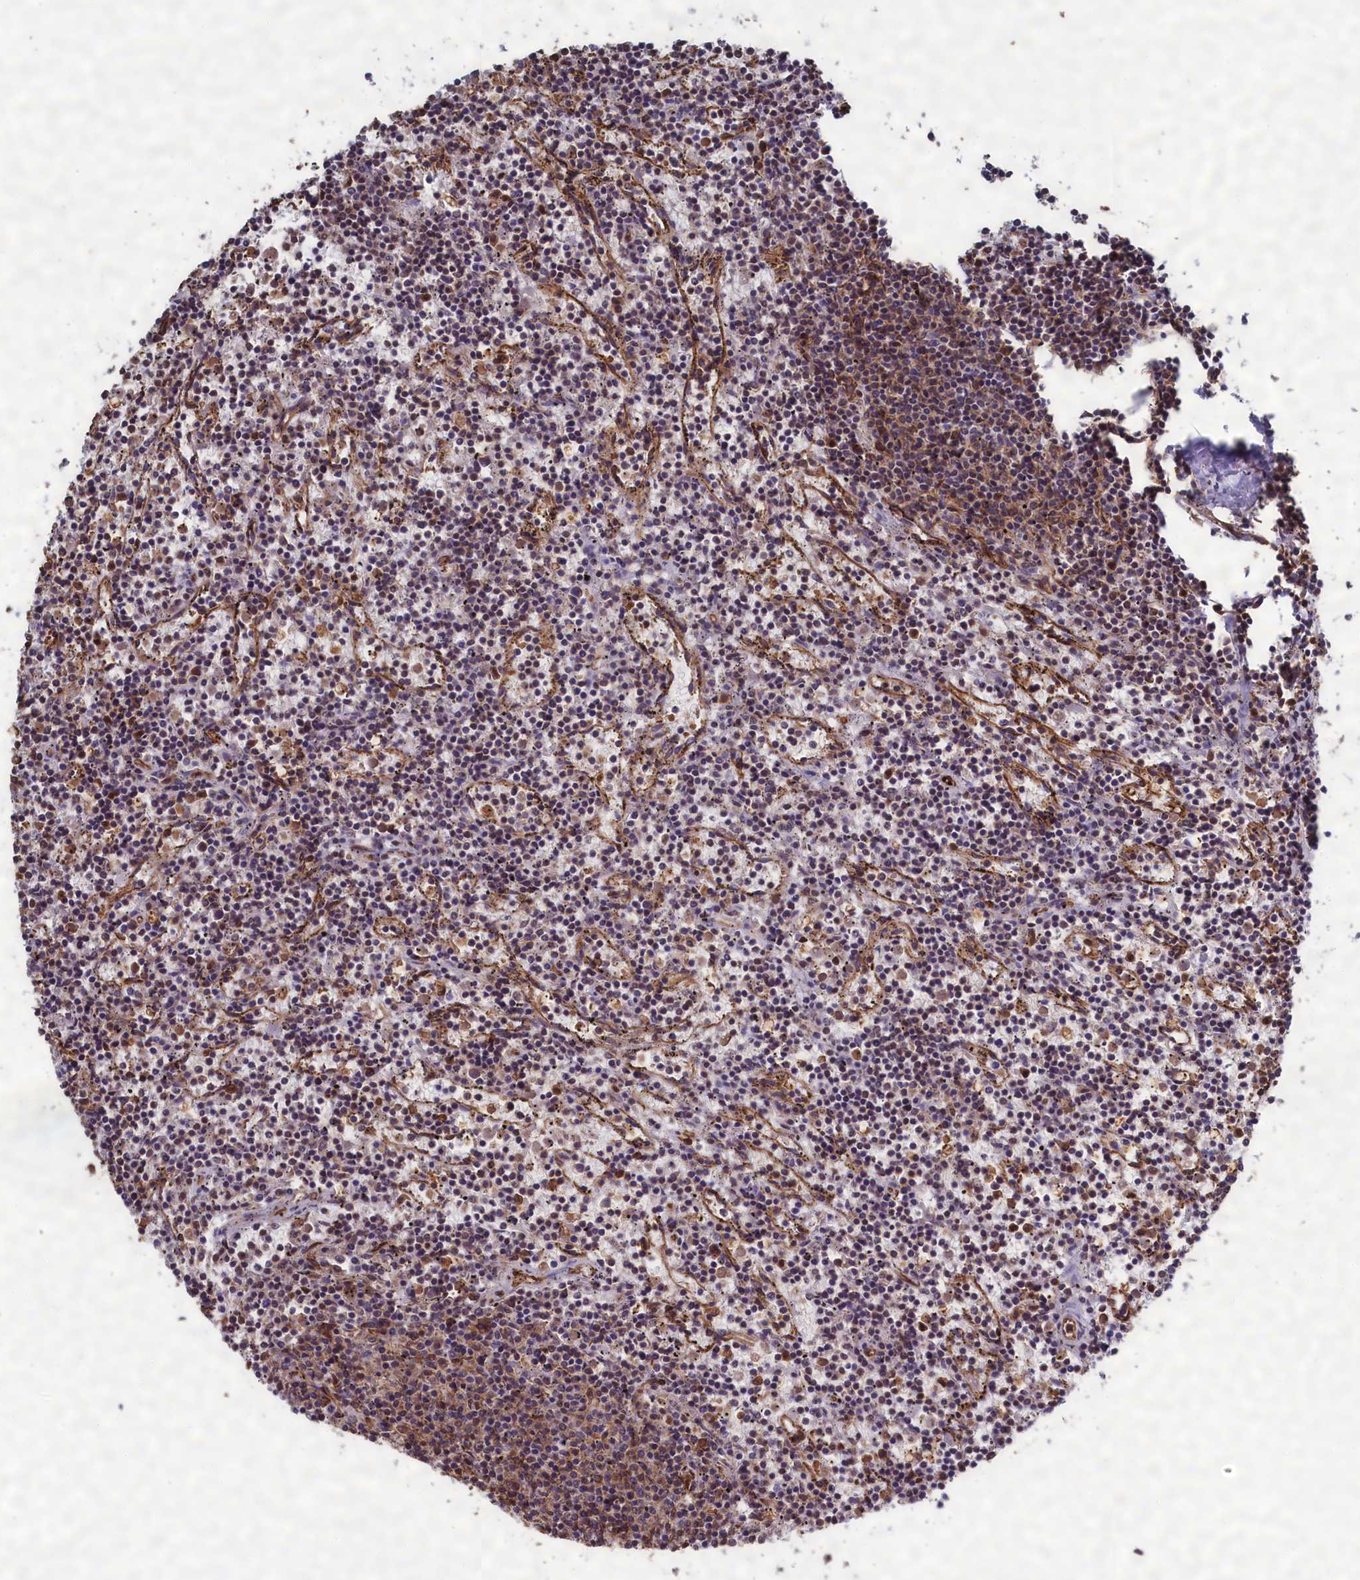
{"staining": {"intensity": "moderate", "quantity": "<25%", "location": "cytoplasmic/membranous"}, "tissue": "lymphoma", "cell_type": "Tumor cells", "image_type": "cancer", "snomed": [{"axis": "morphology", "description": "Malignant lymphoma, non-Hodgkin's type, Low grade"}, {"axis": "topography", "description": "Spleen"}], "caption": "Human lymphoma stained with a brown dye demonstrates moderate cytoplasmic/membranous positive staining in approximately <25% of tumor cells.", "gene": "CCDC124", "patient": {"sex": "female", "age": 50}}